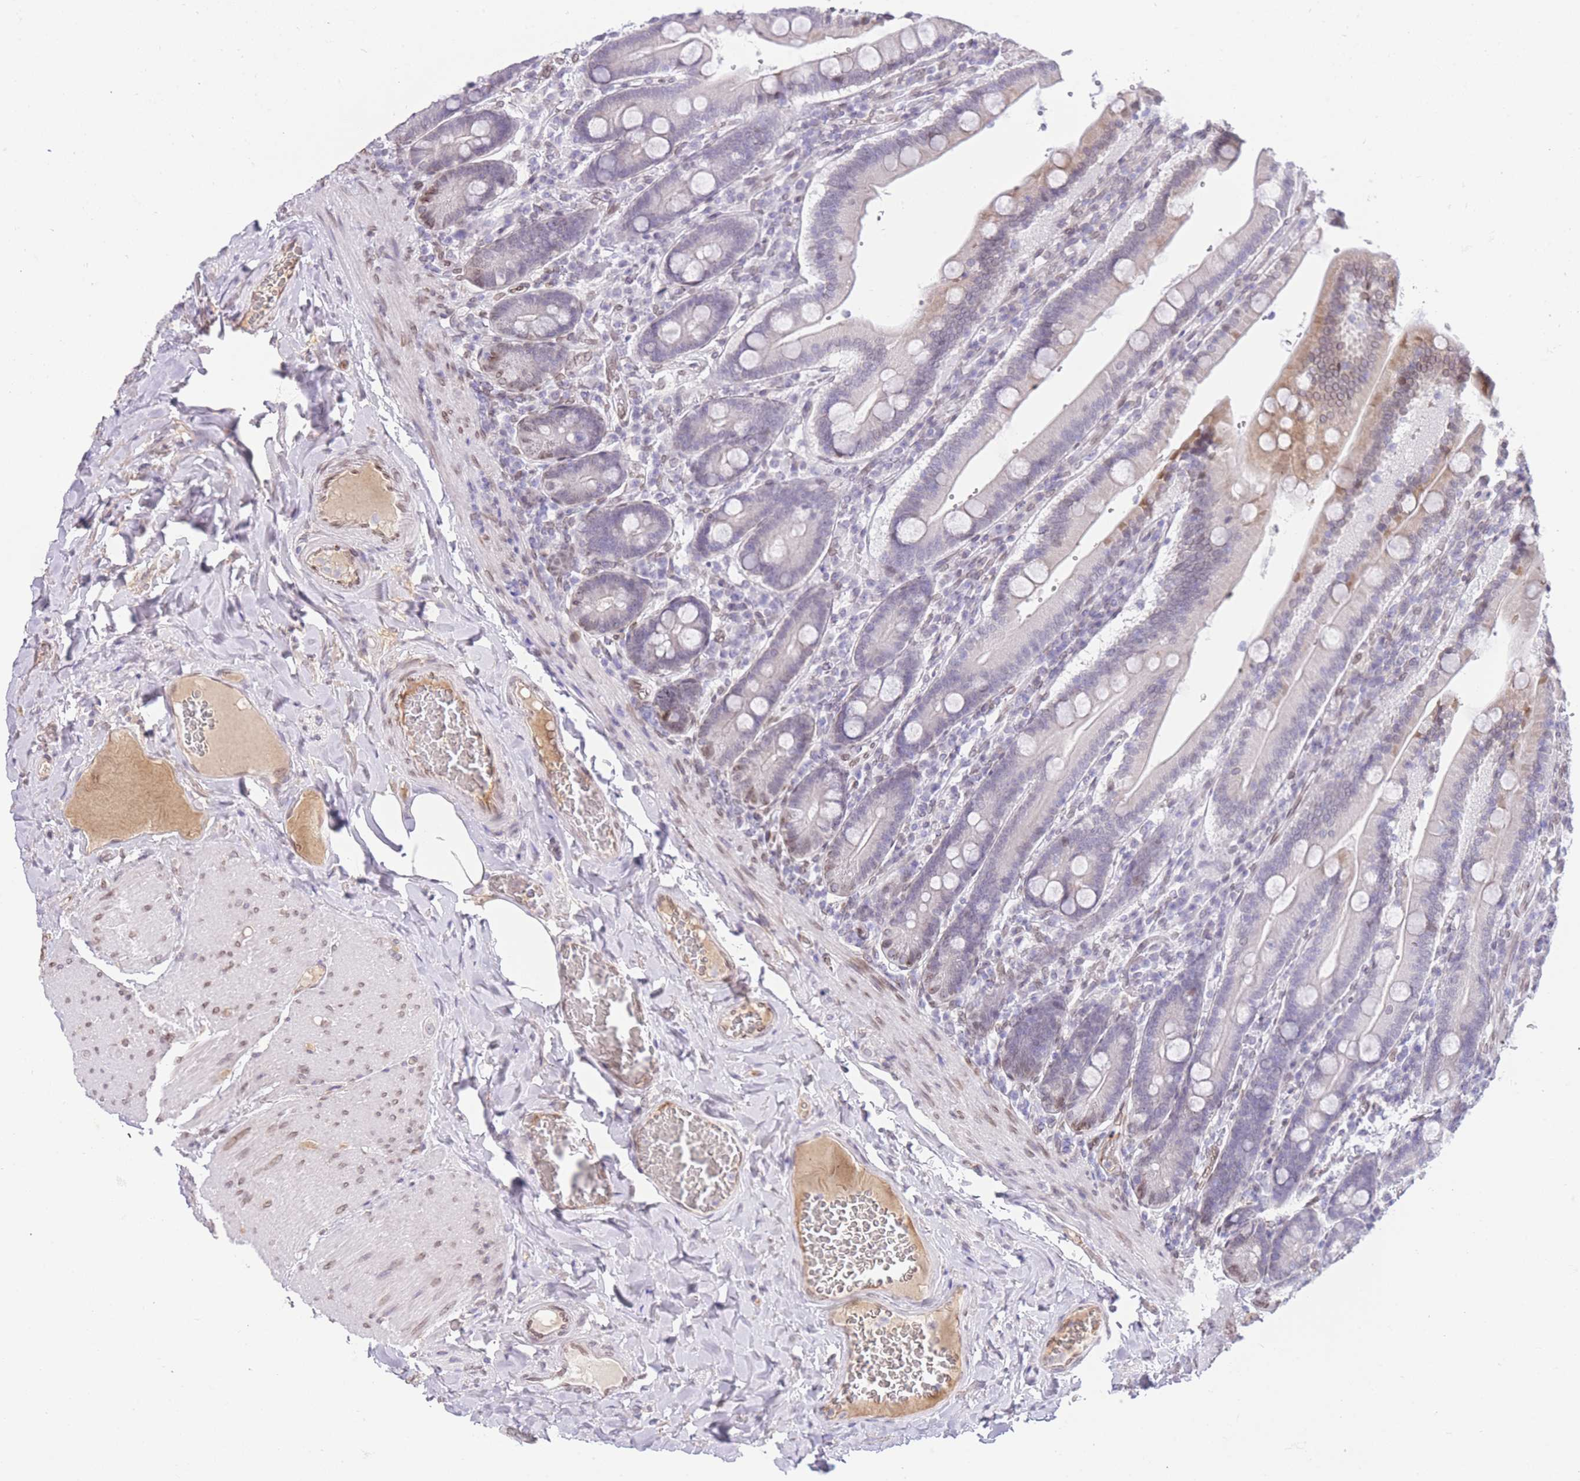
{"staining": {"intensity": "moderate", "quantity": "<25%", "location": "cytoplasmic/membranous,nuclear"}, "tissue": "duodenum", "cell_type": "Glandular cells", "image_type": "normal", "snomed": [{"axis": "morphology", "description": "Normal tissue, NOS"}, {"axis": "topography", "description": "Duodenum"}], "caption": "Brown immunohistochemical staining in benign duodenum displays moderate cytoplasmic/membranous,nuclear positivity in about <25% of glandular cells. Nuclei are stained in blue.", "gene": "OR10AD1", "patient": {"sex": "female", "age": 62}}